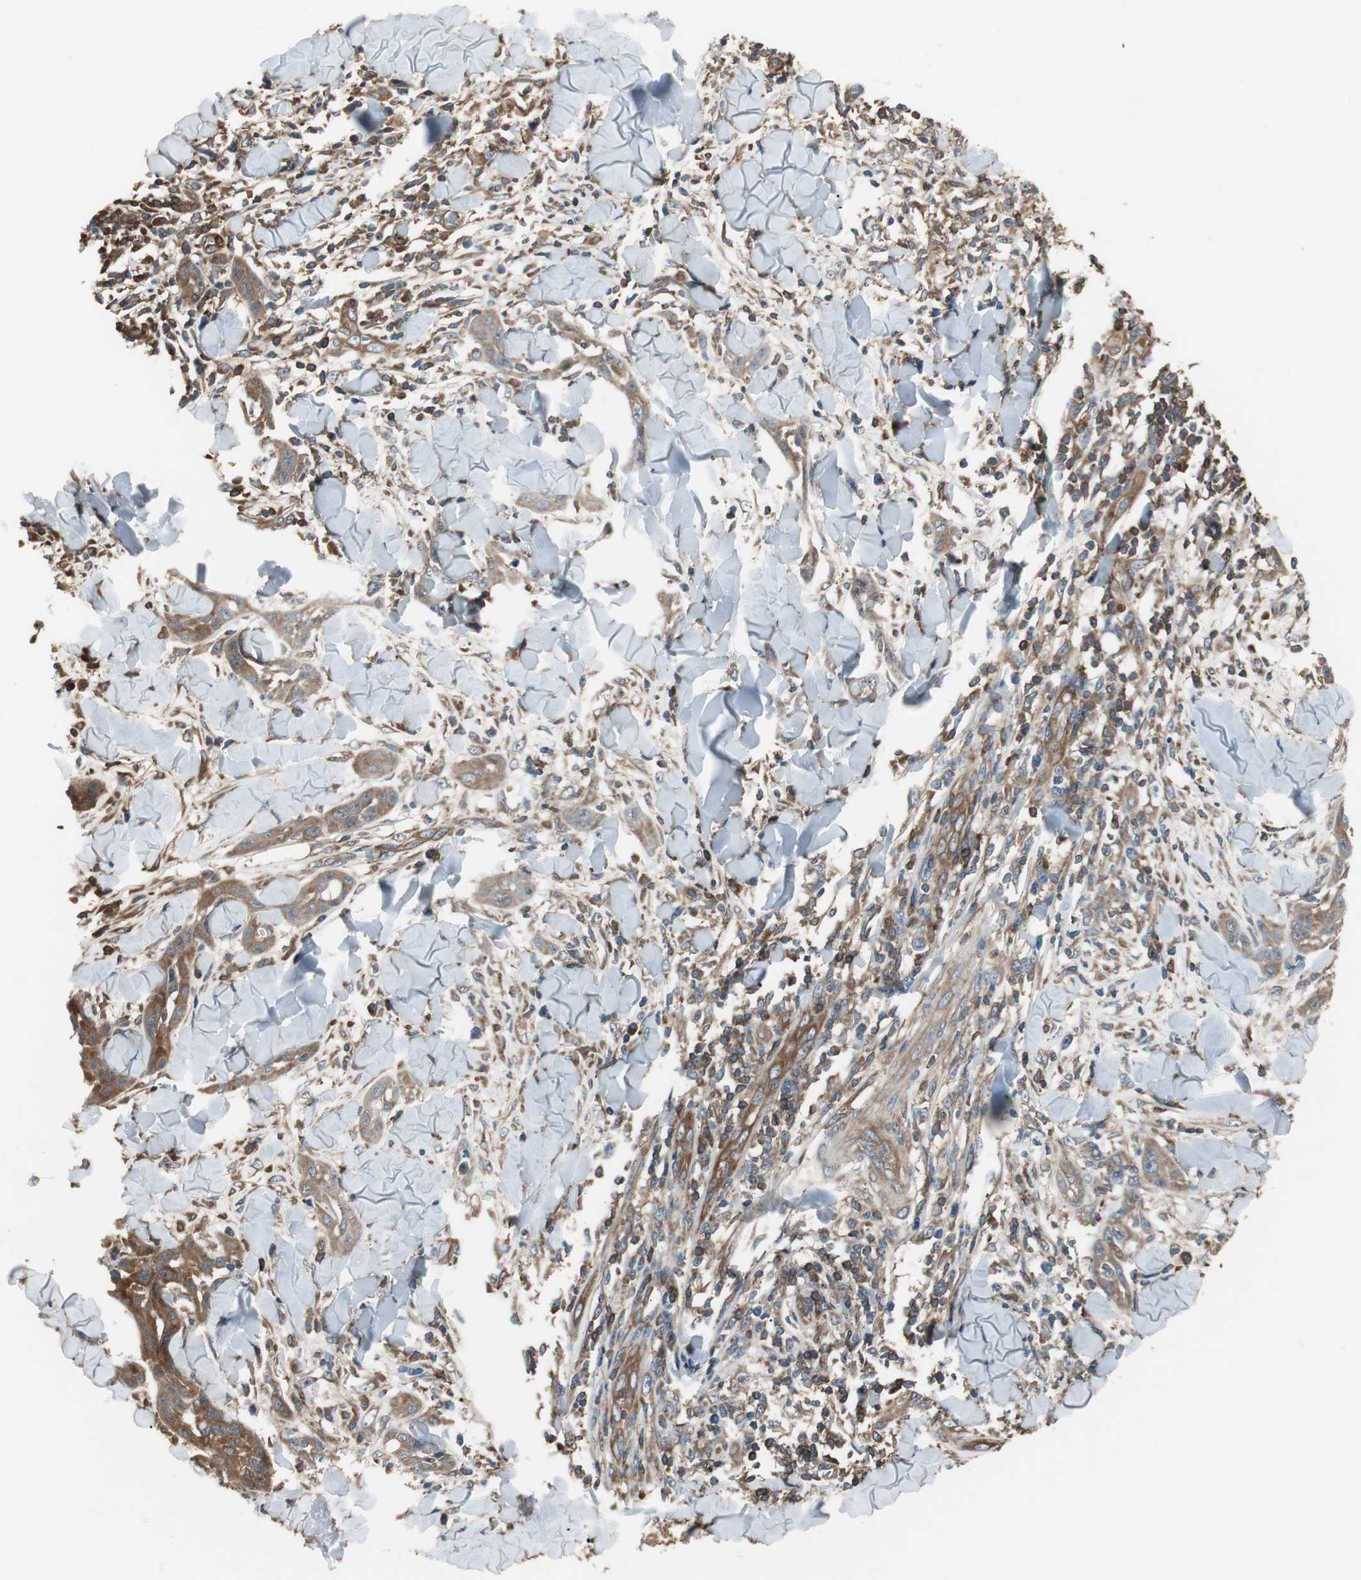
{"staining": {"intensity": "moderate", "quantity": ">75%", "location": "cytoplasmic/membranous"}, "tissue": "skin cancer", "cell_type": "Tumor cells", "image_type": "cancer", "snomed": [{"axis": "morphology", "description": "Squamous cell carcinoma, NOS"}, {"axis": "topography", "description": "Skin"}], "caption": "Moderate cytoplasmic/membranous positivity is appreciated in approximately >75% of tumor cells in skin cancer.", "gene": "CAPNS1", "patient": {"sex": "male", "age": 24}}